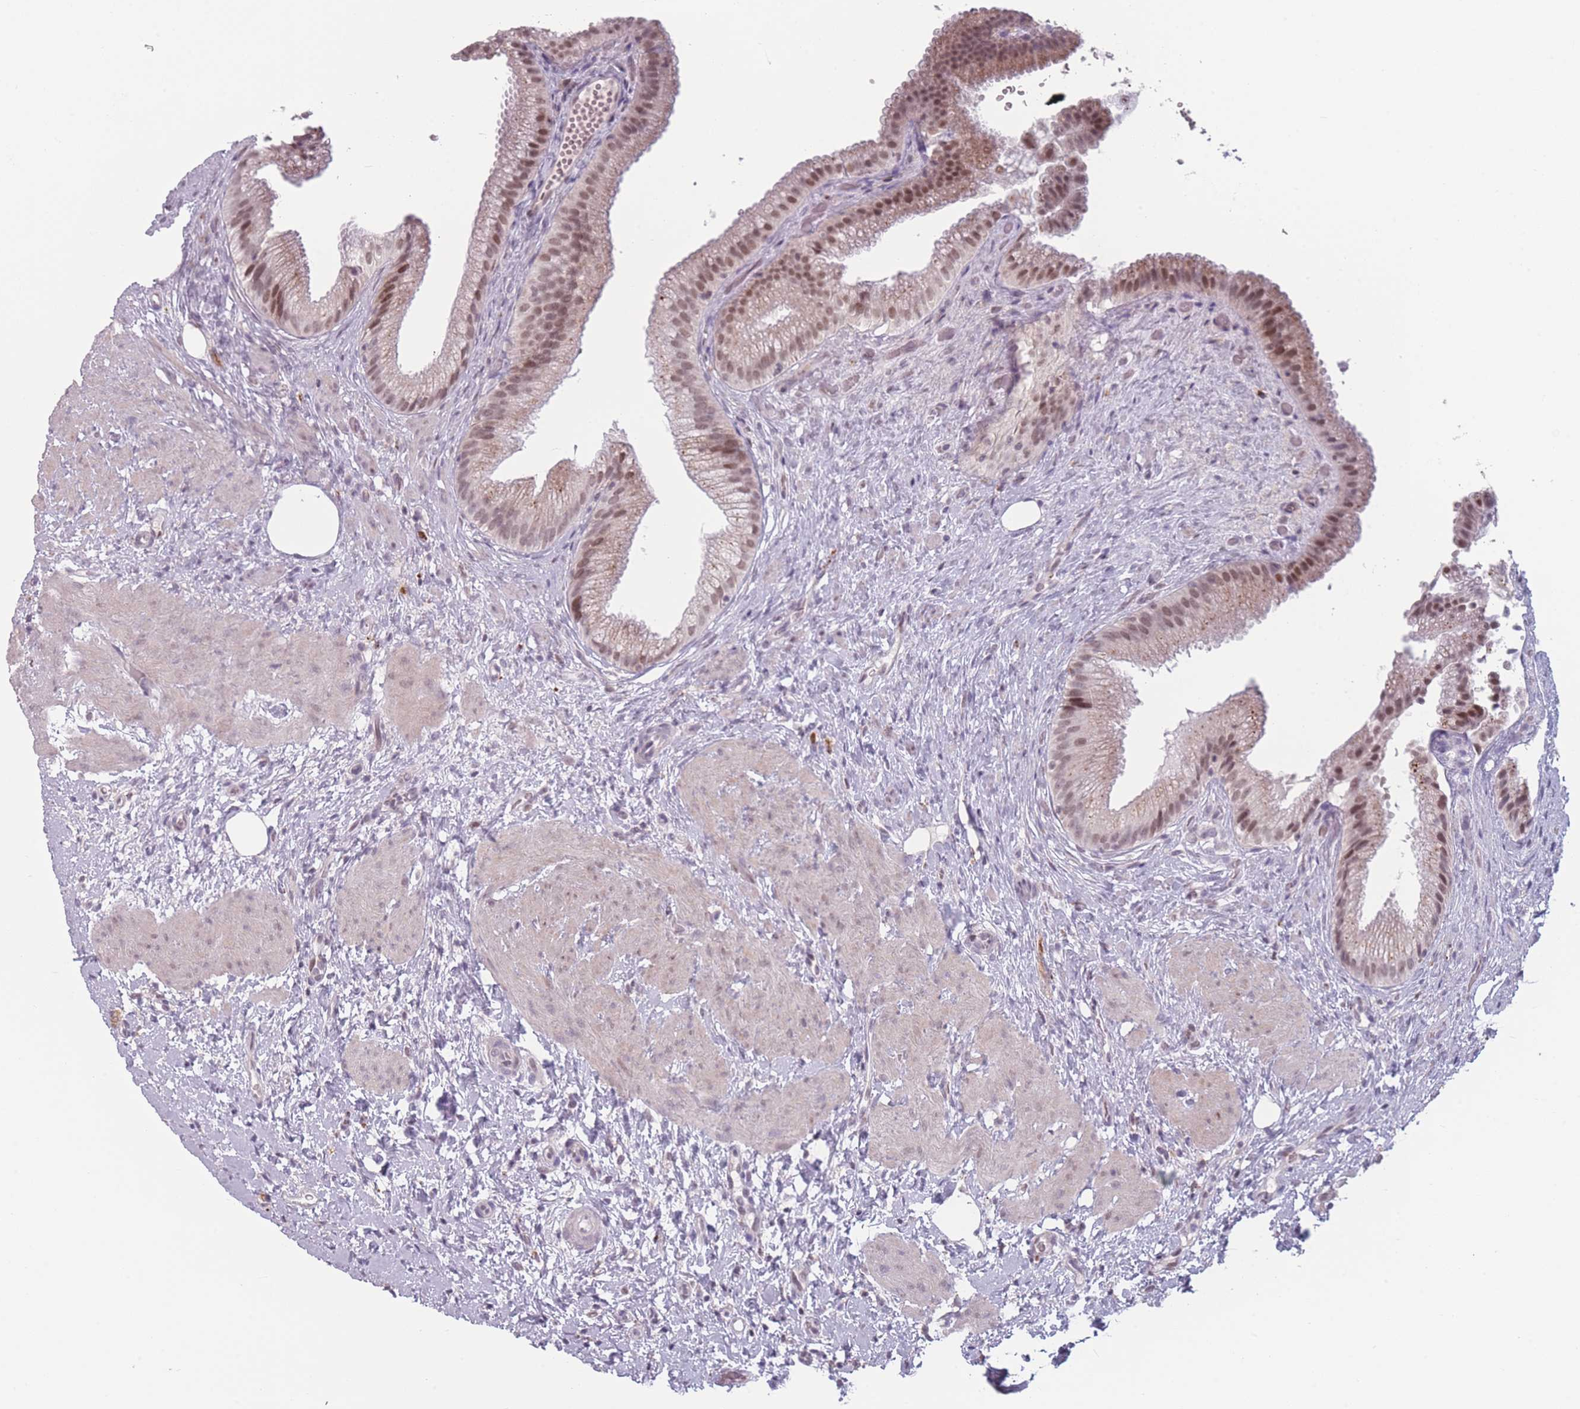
{"staining": {"intensity": "moderate", "quantity": ">75%", "location": "cytoplasmic/membranous,nuclear"}, "tissue": "gallbladder", "cell_type": "Glandular cells", "image_type": "normal", "snomed": [{"axis": "morphology", "description": "Normal tissue, NOS"}, {"axis": "topography", "description": "Gallbladder"}], "caption": "Protein expression analysis of benign gallbladder demonstrates moderate cytoplasmic/membranous,nuclear expression in about >75% of glandular cells.", "gene": "OR10C1", "patient": {"sex": "female", "age": 64}}